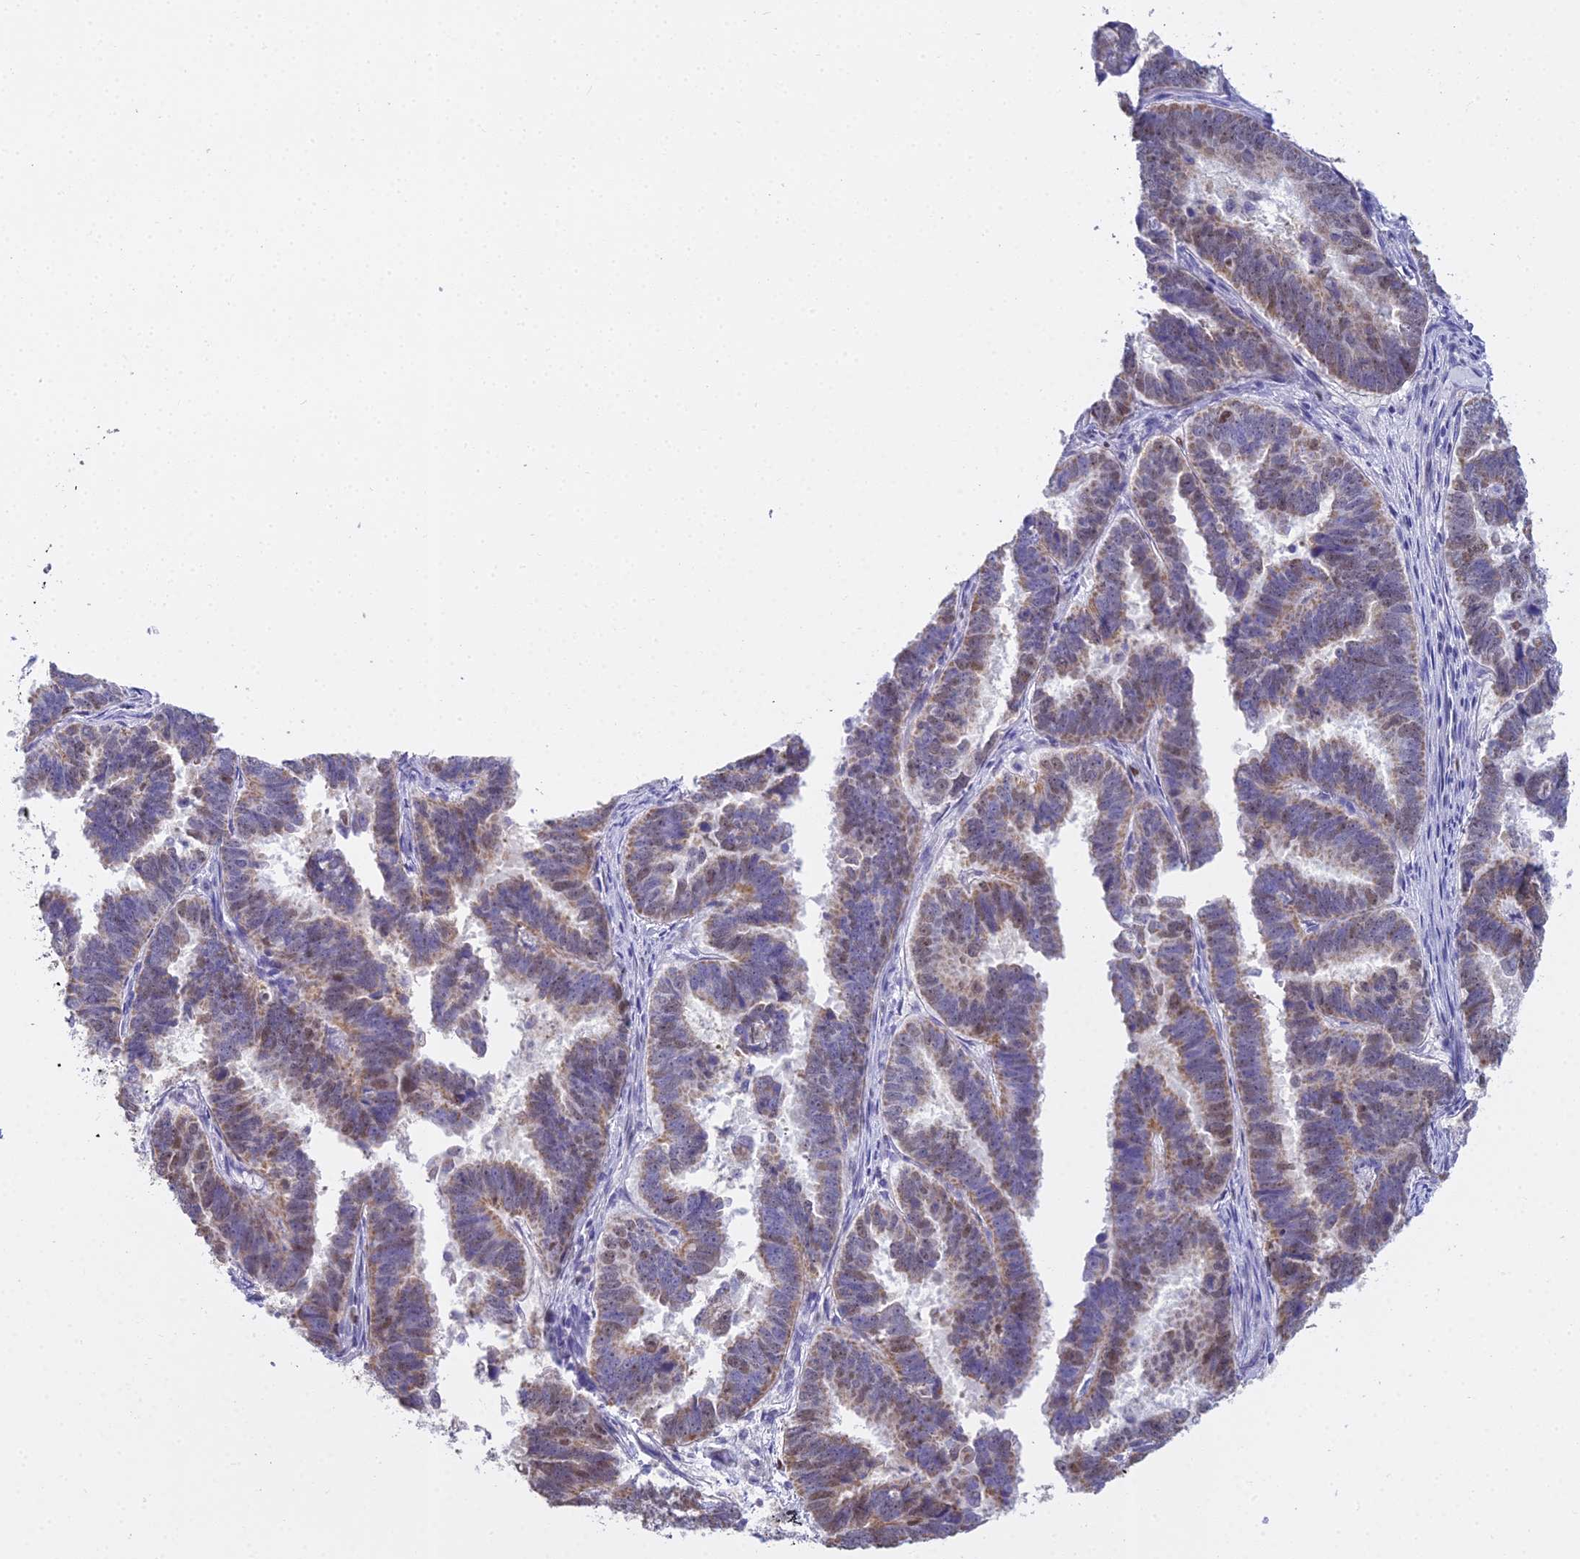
{"staining": {"intensity": "weak", "quantity": "25%-75%", "location": "cytoplasmic/membranous,nuclear"}, "tissue": "endometrial cancer", "cell_type": "Tumor cells", "image_type": "cancer", "snomed": [{"axis": "morphology", "description": "Adenocarcinoma, NOS"}, {"axis": "topography", "description": "Endometrium"}], "caption": "IHC image of human endometrial cancer stained for a protein (brown), which exhibits low levels of weak cytoplasmic/membranous and nuclear positivity in about 25%-75% of tumor cells.", "gene": "MCM2", "patient": {"sex": "female", "age": 75}}